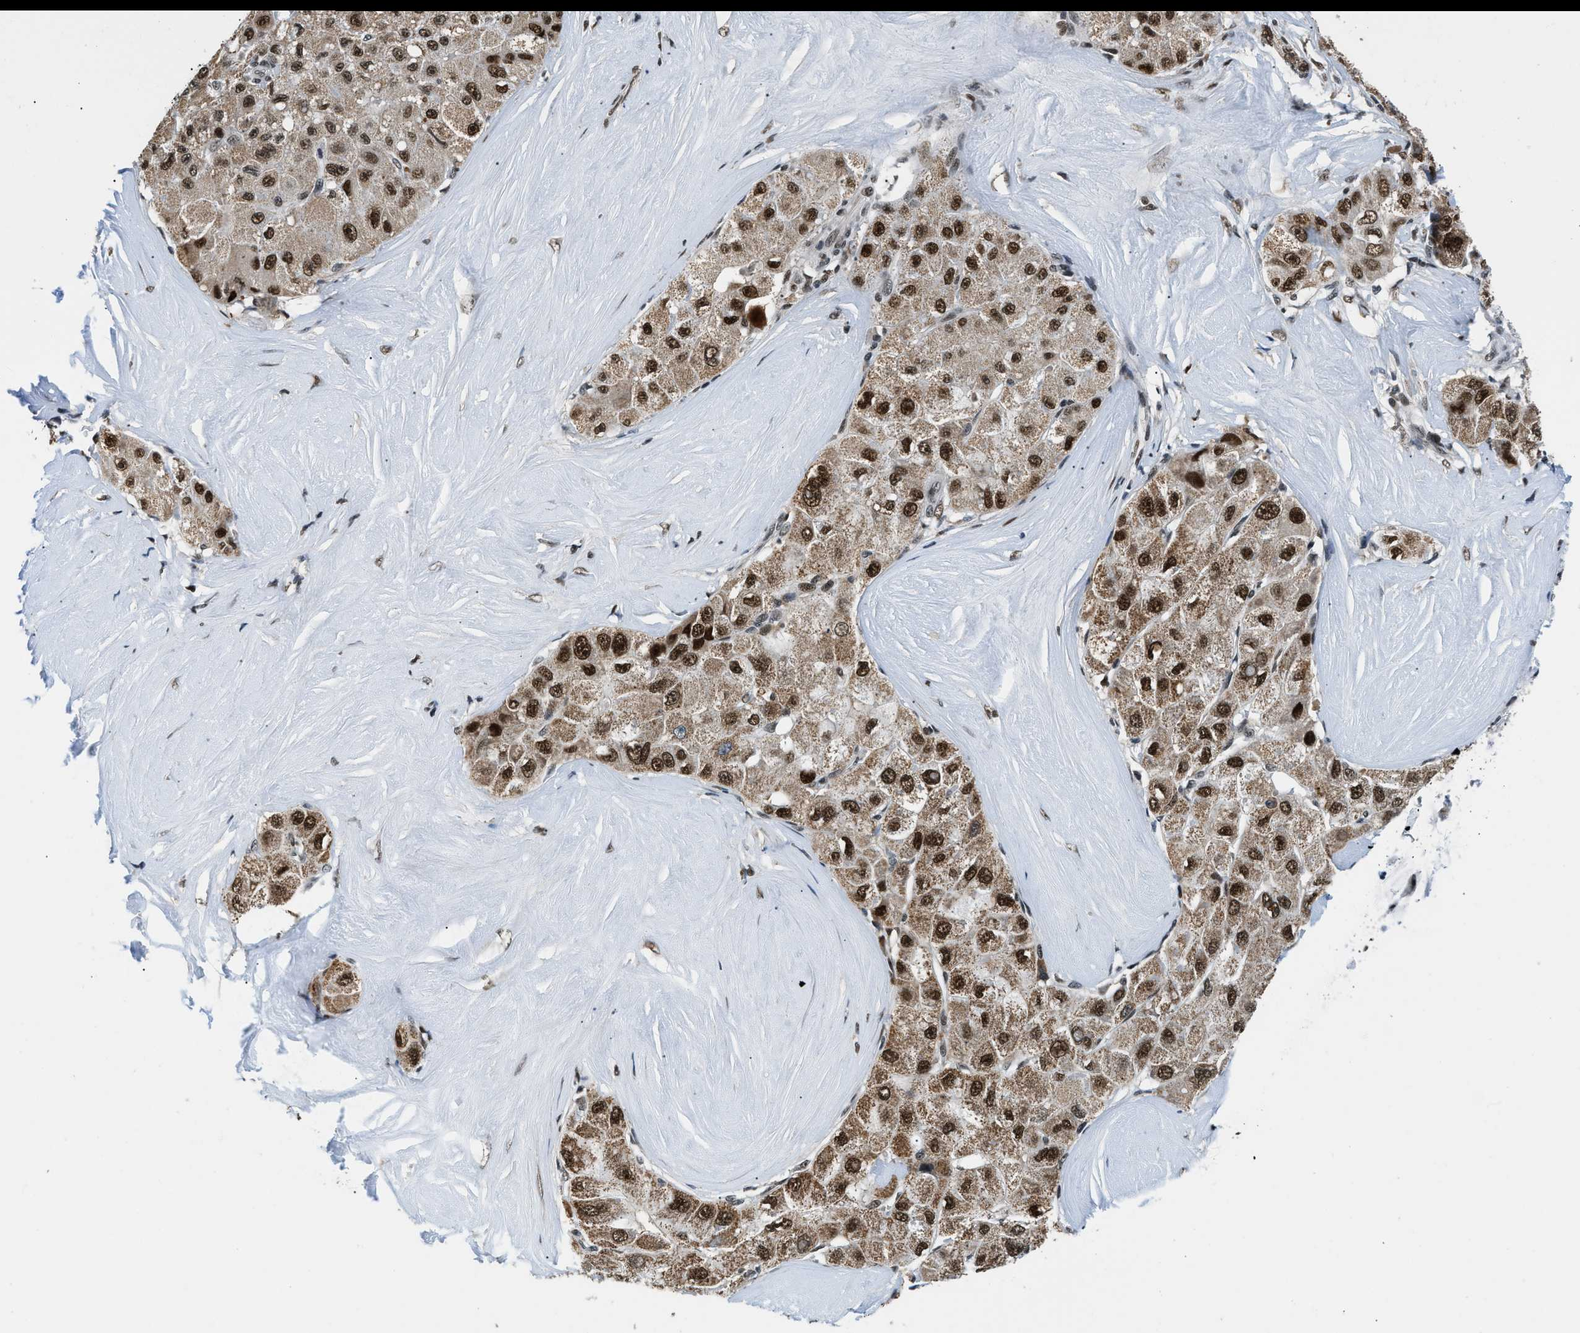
{"staining": {"intensity": "strong", "quantity": ">75%", "location": "nuclear"}, "tissue": "liver cancer", "cell_type": "Tumor cells", "image_type": "cancer", "snomed": [{"axis": "morphology", "description": "Carcinoma, Hepatocellular, NOS"}, {"axis": "topography", "description": "Liver"}], "caption": "IHC histopathology image of liver hepatocellular carcinoma stained for a protein (brown), which exhibits high levels of strong nuclear positivity in about >75% of tumor cells.", "gene": "KDM3B", "patient": {"sex": "male", "age": 80}}